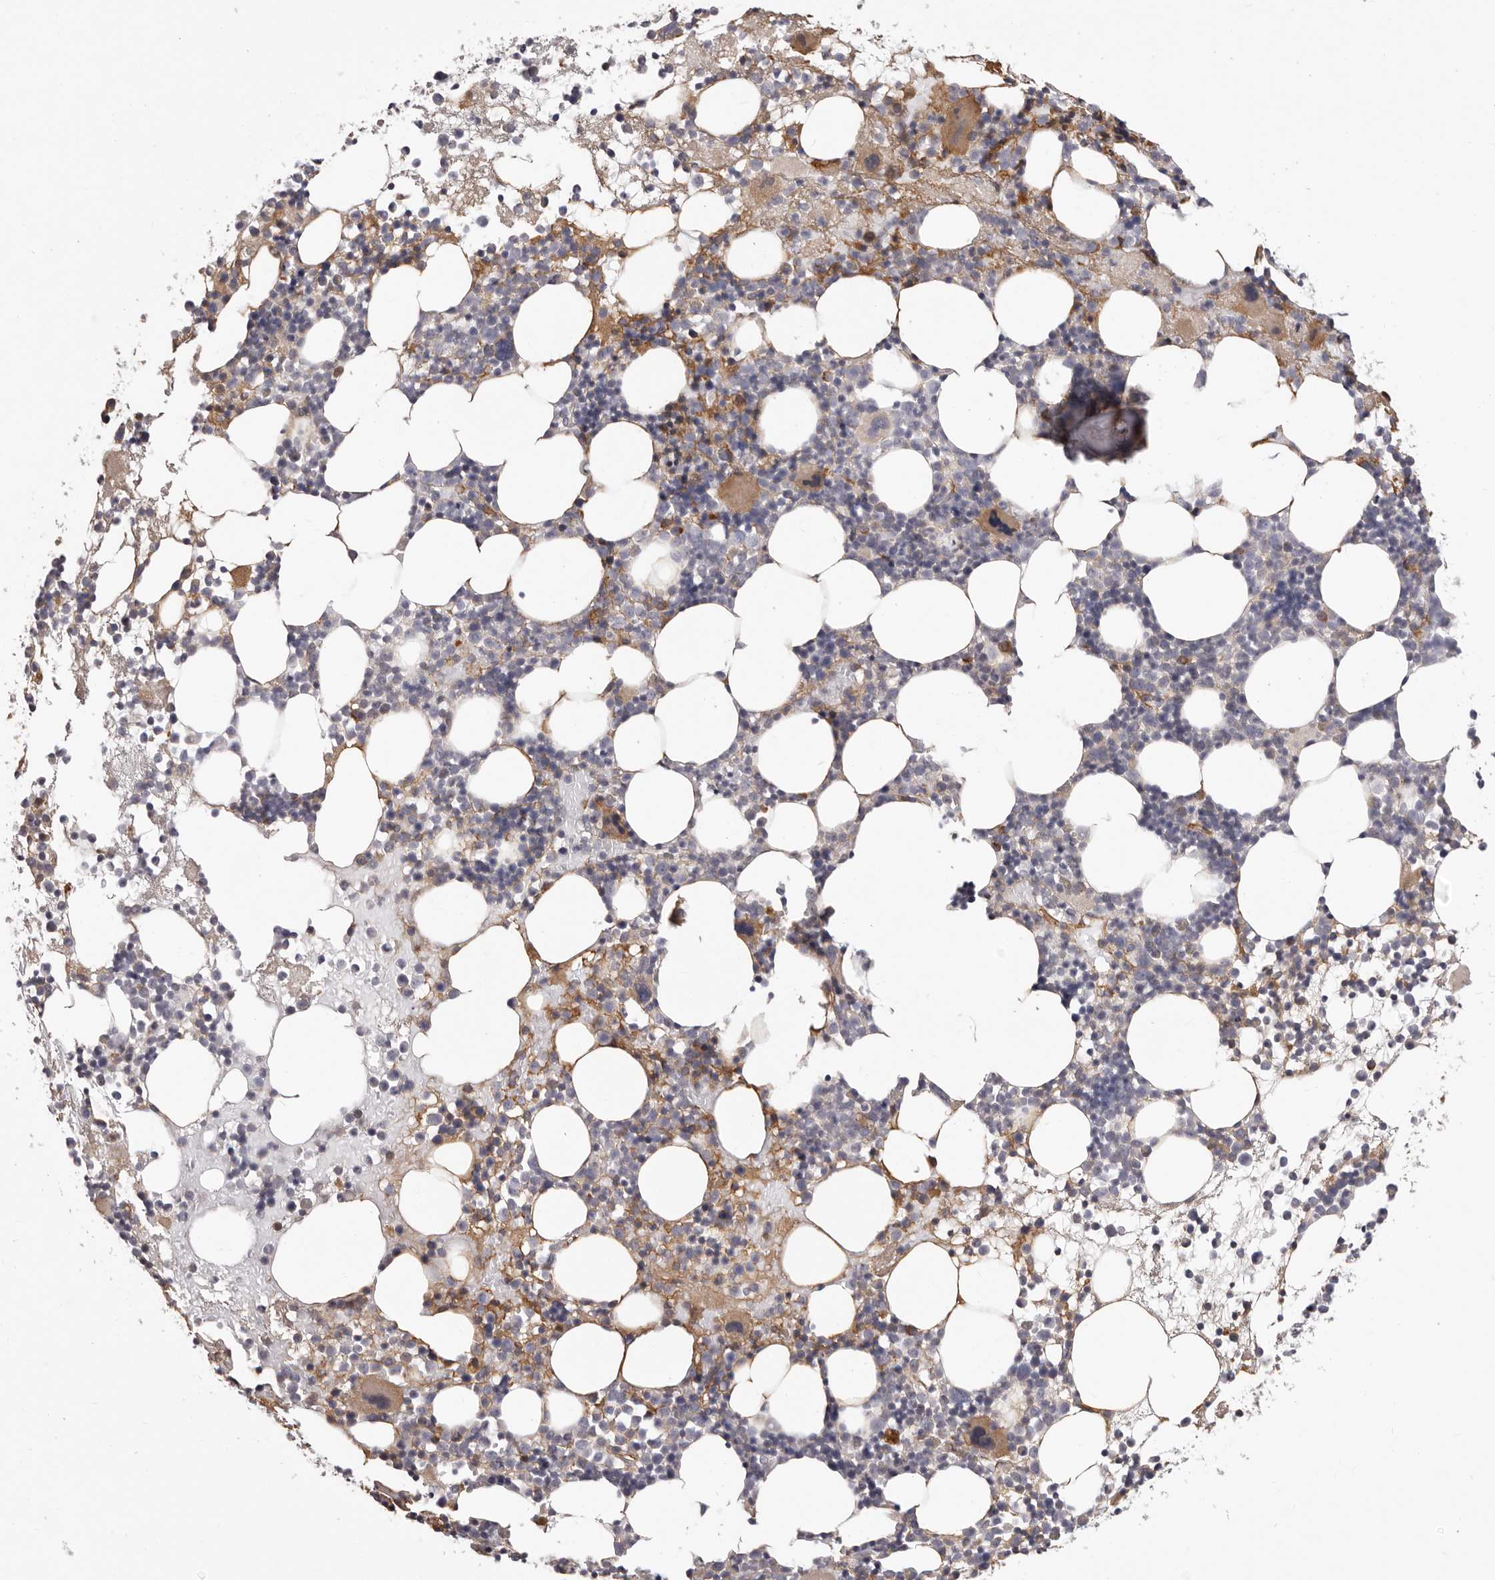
{"staining": {"intensity": "weak", "quantity": "<25%", "location": "cytoplasmic/membranous"}, "tissue": "bone marrow", "cell_type": "Hematopoietic cells", "image_type": "normal", "snomed": [{"axis": "morphology", "description": "Normal tissue, NOS"}, {"axis": "topography", "description": "Bone marrow"}], "caption": "Immunohistochemistry photomicrograph of benign bone marrow stained for a protein (brown), which reveals no staining in hematopoietic cells.", "gene": "OTUD3", "patient": {"sex": "female", "age": 57}}